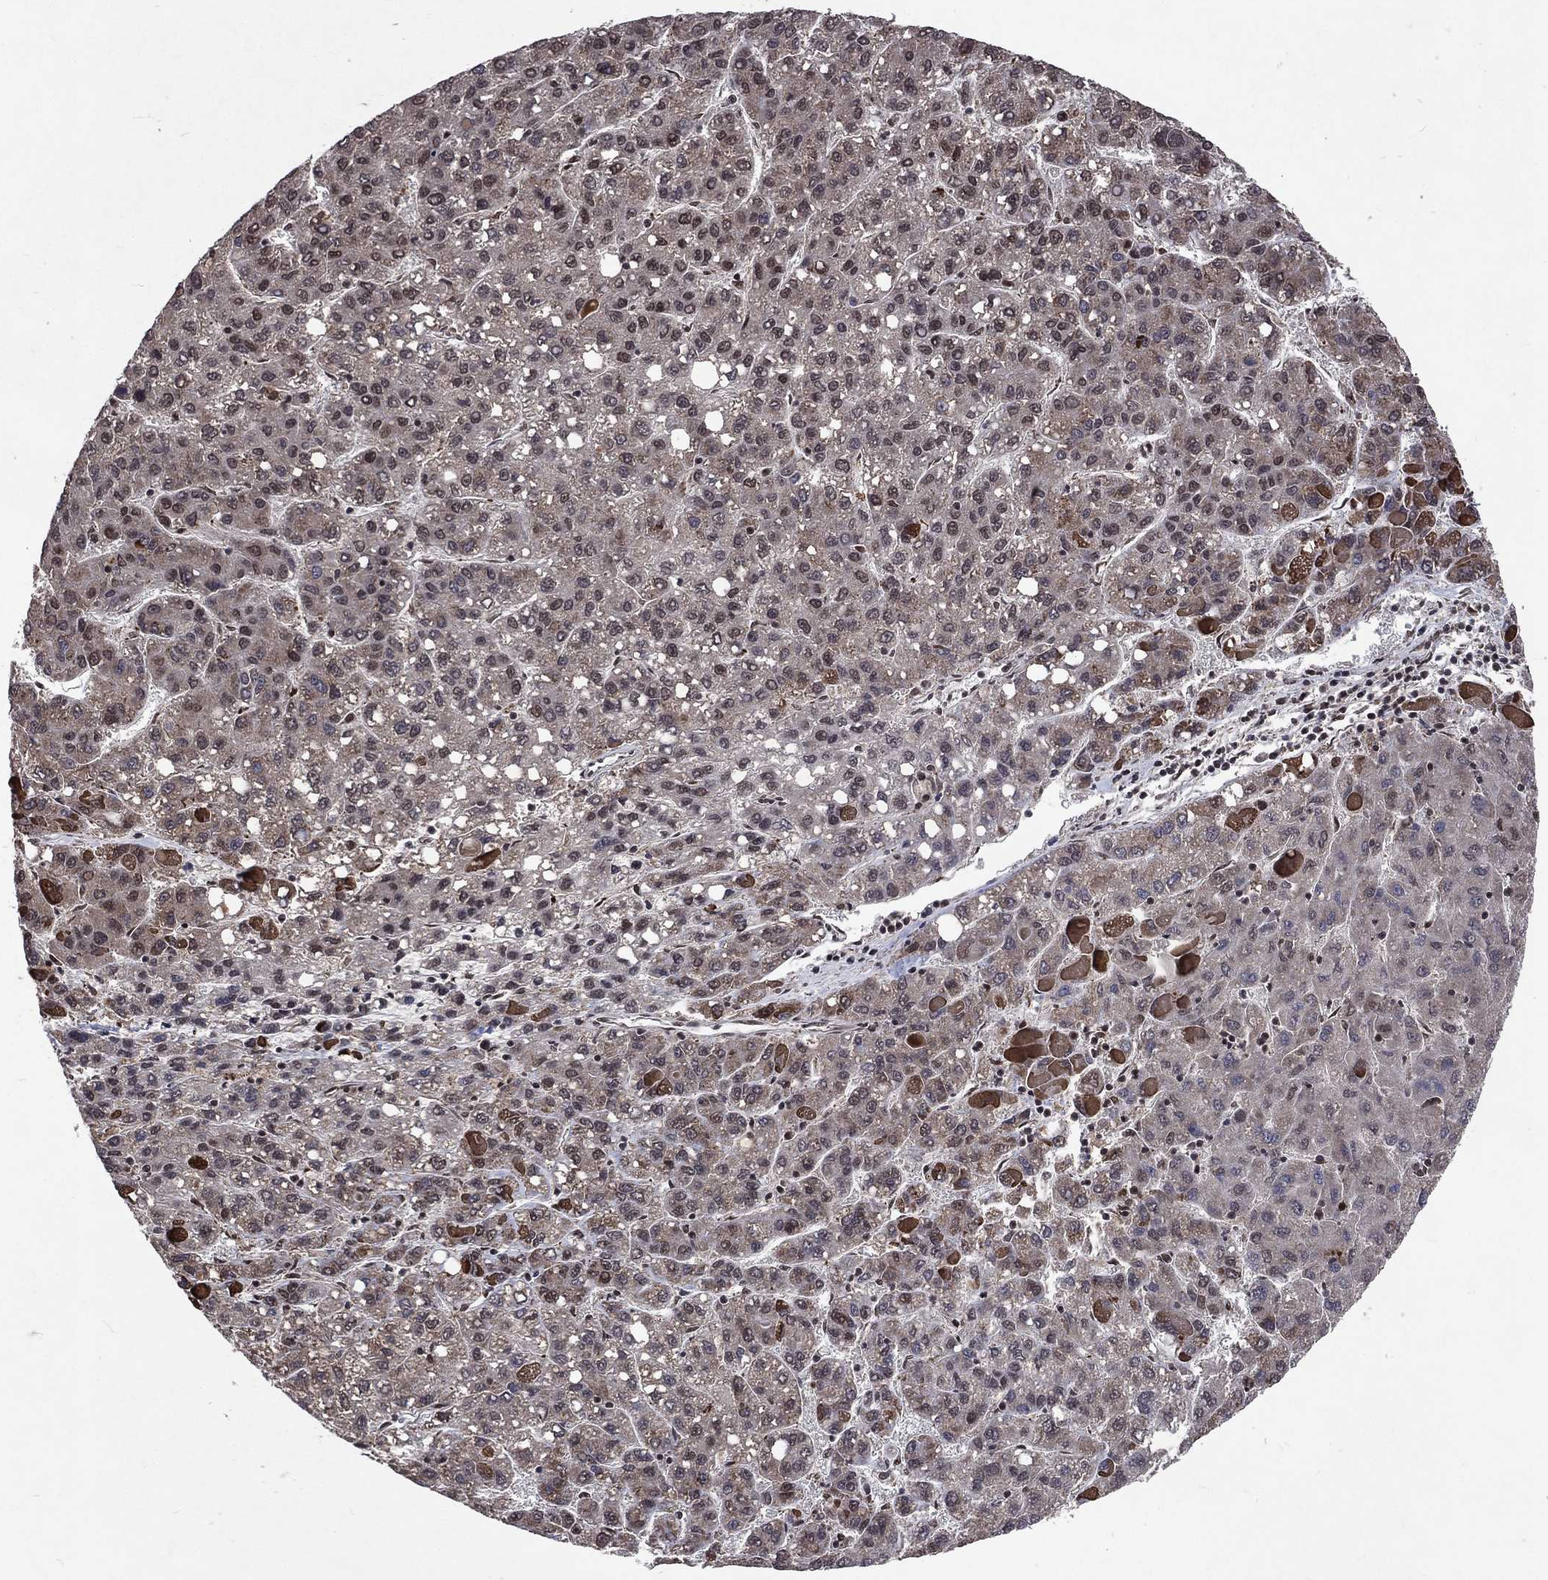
{"staining": {"intensity": "negative", "quantity": "none", "location": "none"}, "tissue": "liver cancer", "cell_type": "Tumor cells", "image_type": "cancer", "snomed": [{"axis": "morphology", "description": "Carcinoma, Hepatocellular, NOS"}, {"axis": "topography", "description": "Liver"}], "caption": "IHC histopathology image of neoplastic tissue: liver hepatocellular carcinoma stained with DAB (3,3'-diaminobenzidine) exhibits no significant protein staining in tumor cells. Brightfield microscopy of immunohistochemistry (IHC) stained with DAB (3,3'-diaminobenzidine) (brown) and hematoxylin (blue), captured at high magnification.", "gene": "DMAP1", "patient": {"sex": "female", "age": 82}}